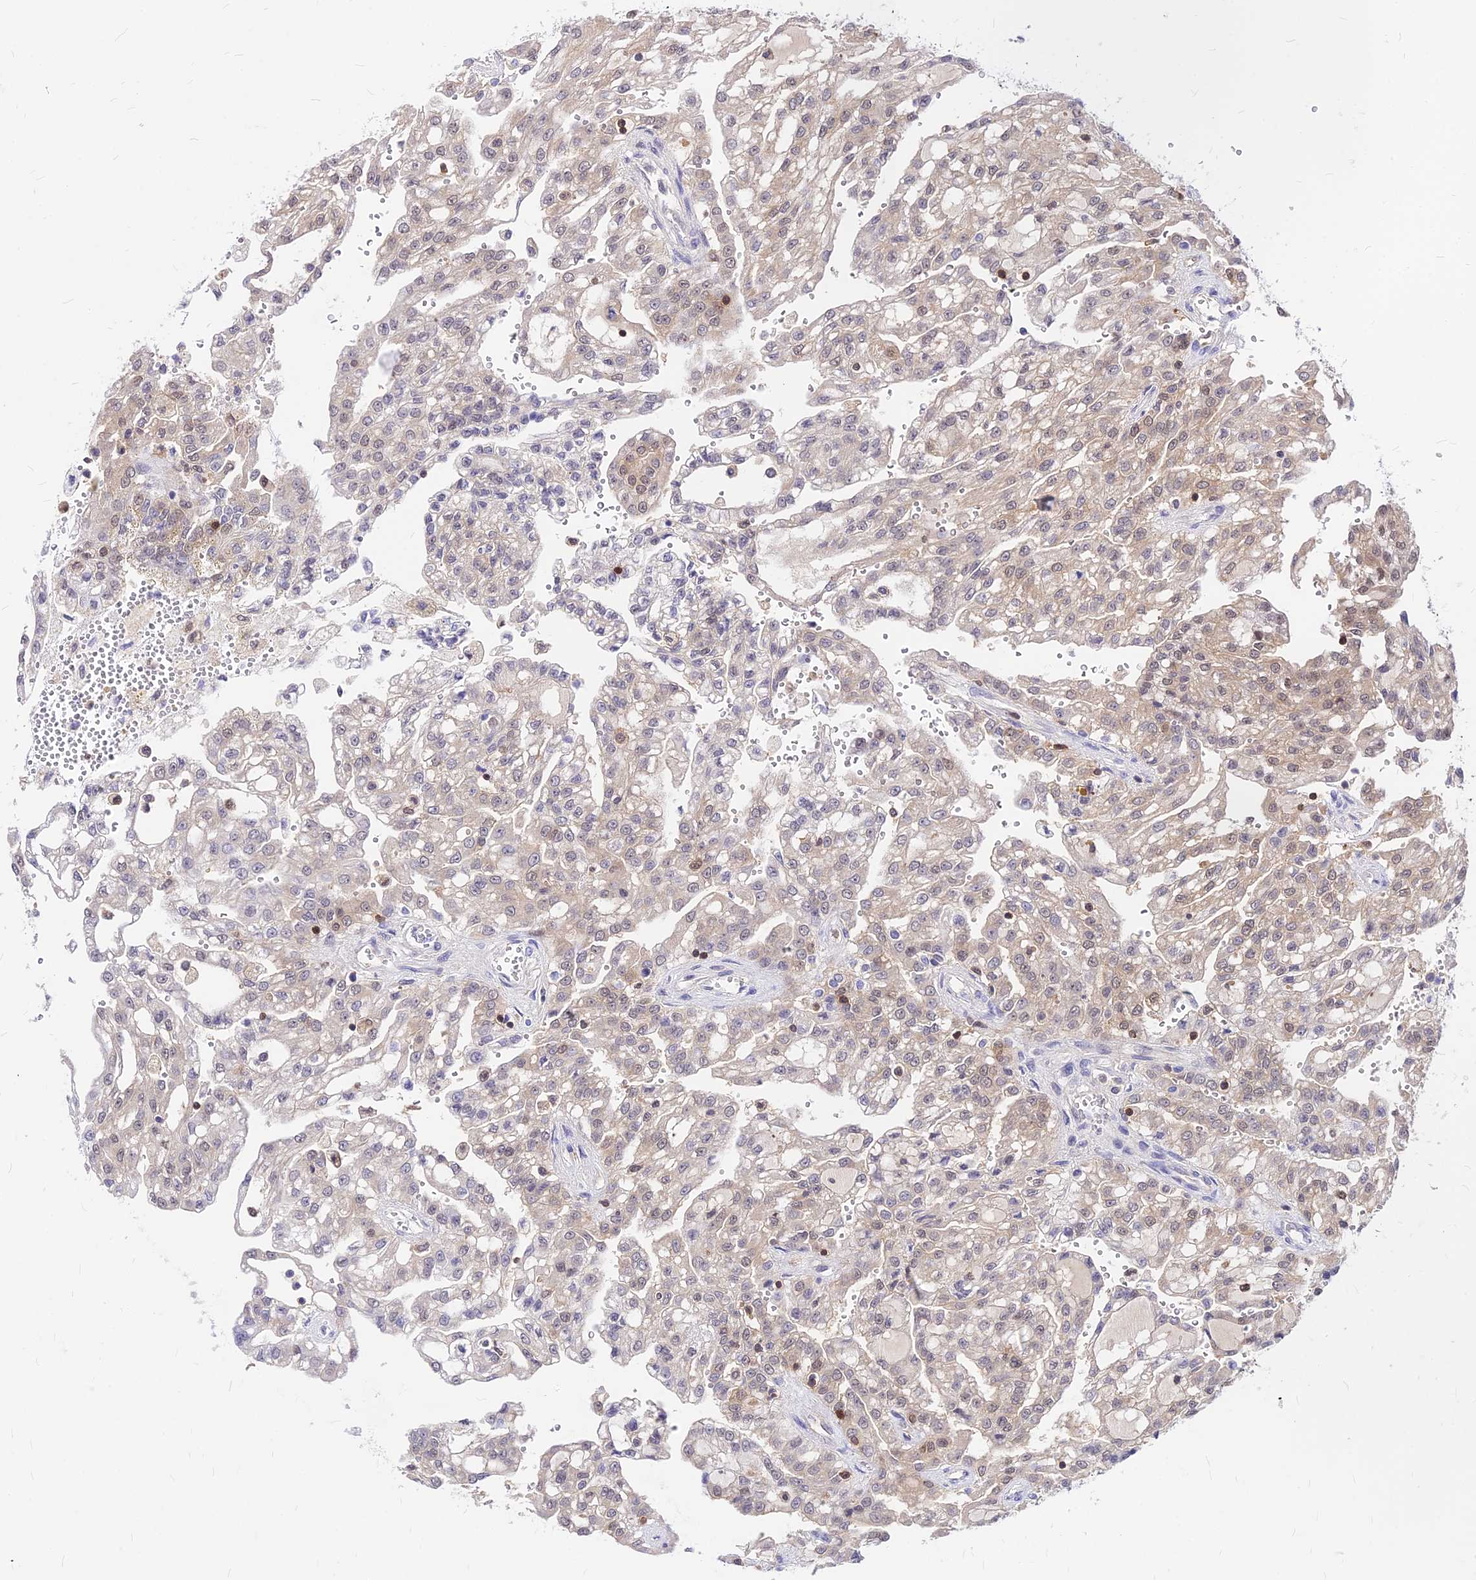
{"staining": {"intensity": "weak", "quantity": "<25%", "location": "nuclear"}, "tissue": "renal cancer", "cell_type": "Tumor cells", "image_type": "cancer", "snomed": [{"axis": "morphology", "description": "Adenocarcinoma, NOS"}, {"axis": "topography", "description": "Kidney"}], "caption": "High magnification brightfield microscopy of adenocarcinoma (renal) stained with DAB (brown) and counterstained with hematoxylin (blue): tumor cells show no significant positivity. (IHC, brightfield microscopy, high magnification).", "gene": "PAXX", "patient": {"sex": "male", "age": 63}}